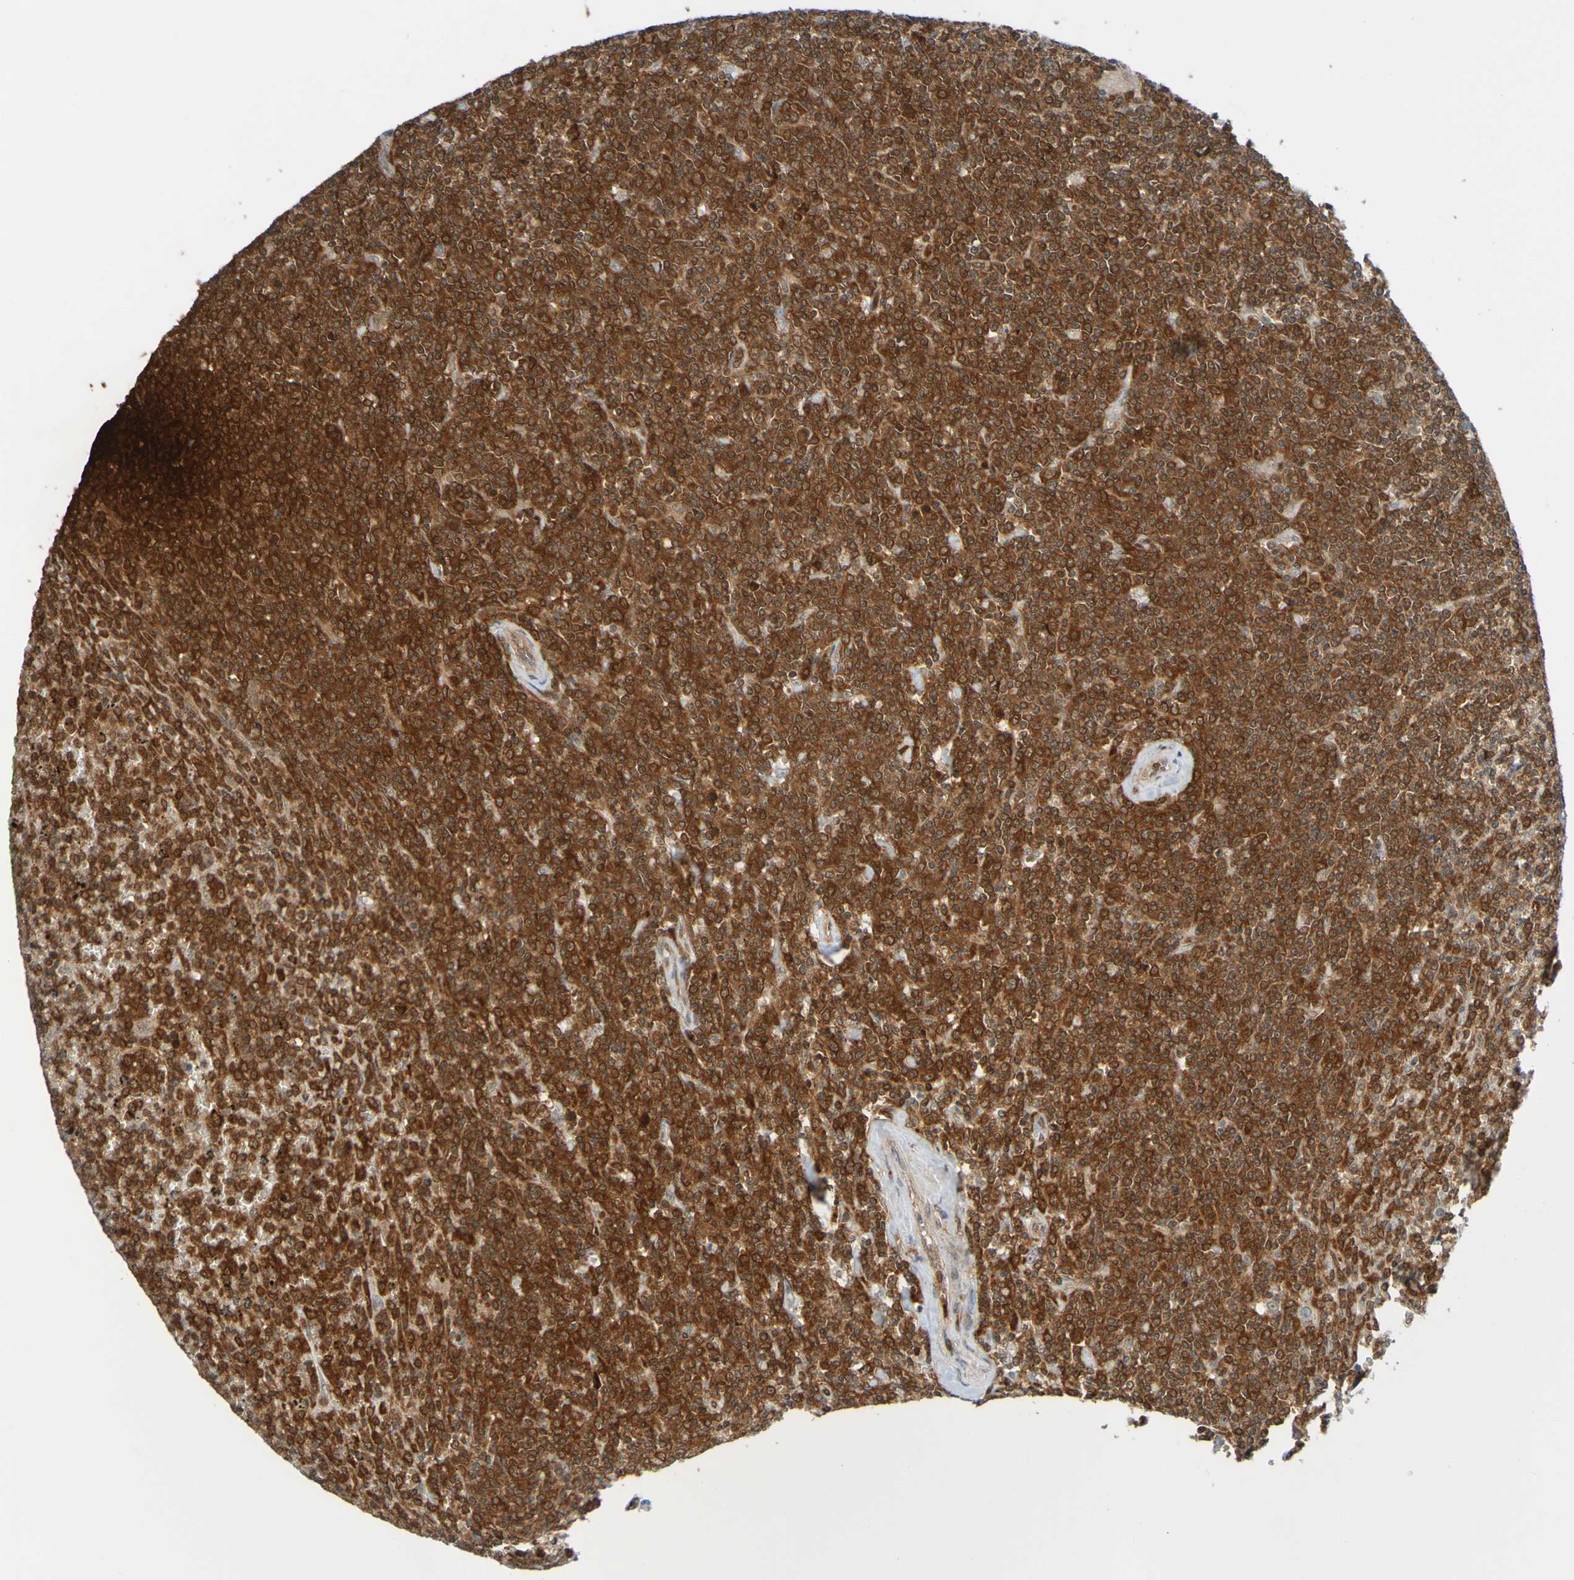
{"staining": {"intensity": "strong", "quantity": ">75%", "location": "cytoplasmic/membranous"}, "tissue": "lymphoma", "cell_type": "Tumor cells", "image_type": "cancer", "snomed": [{"axis": "morphology", "description": "Malignant lymphoma, non-Hodgkin's type, Low grade"}, {"axis": "topography", "description": "Spleen"}], "caption": "Lymphoma stained for a protein (brown) shows strong cytoplasmic/membranous positive expression in about >75% of tumor cells.", "gene": "ATIC", "patient": {"sex": "female", "age": 19}}